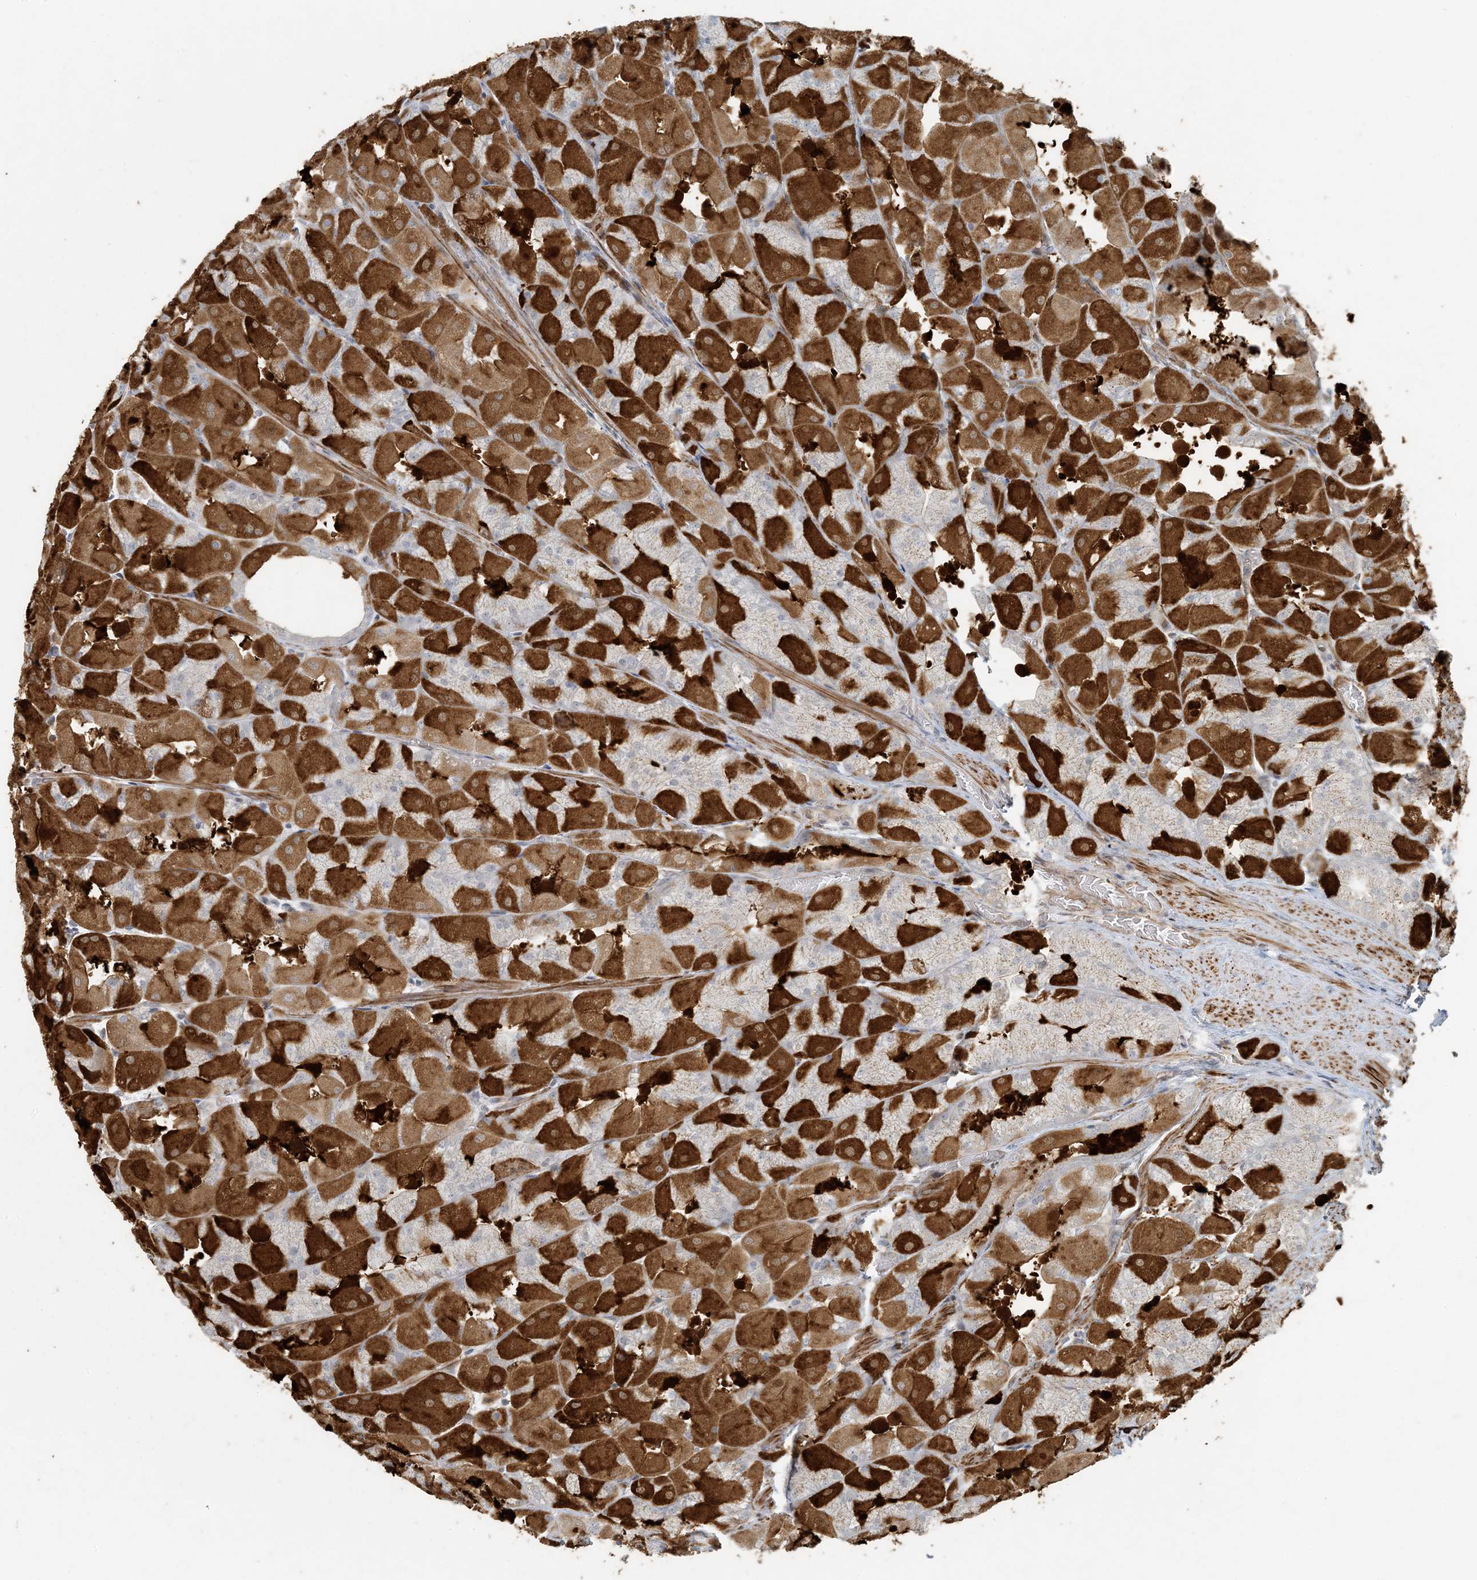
{"staining": {"intensity": "strong", "quantity": "25%-75%", "location": "cytoplasmic/membranous"}, "tissue": "stomach", "cell_type": "Glandular cells", "image_type": "normal", "snomed": [{"axis": "morphology", "description": "Normal tissue, NOS"}, {"axis": "topography", "description": "Stomach"}], "caption": "This photomicrograph demonstrates immunohistochemistry staining of unremarkable human stomach, with high strong cytoplasmic/membranous staining in approximately 25%-75% of glandular cells.", "gene": "BCORL1", "patient": {"sex": "female", "age": 61}}